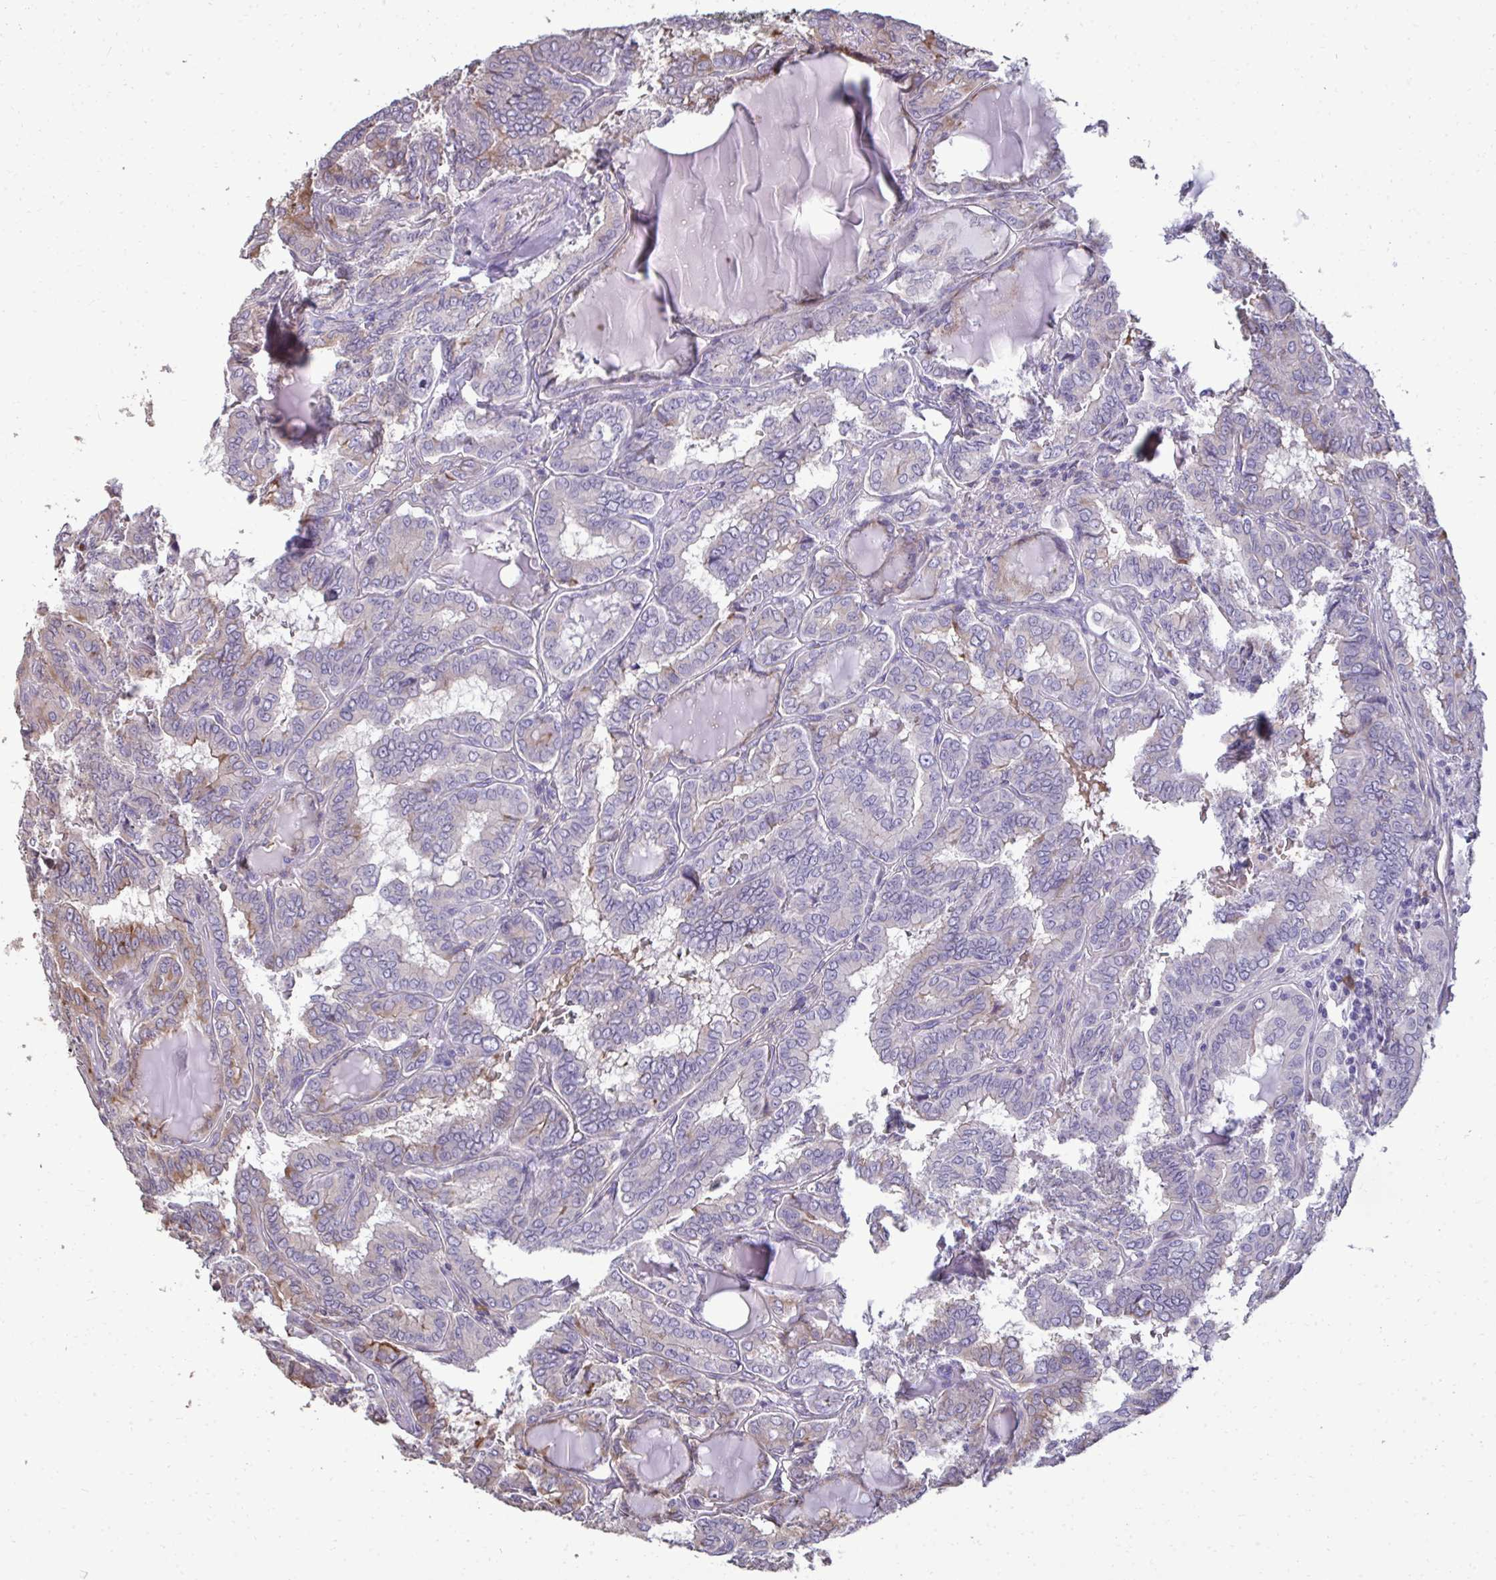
{"staining": {"intensity": "negative", "quantity": "none", "location": "none"}, "tissue": "thyroid cancer", "cell_type": "Tumor cells", "image_type": "cancer", "snomed": [{"axis": "morphology", "description": "Papillary adenocarcinoma, NOS"}, {"axis": "topography", "description": "Thyroid gland"}], "caption": "There is no significant staining in tumor cells of thyroid papillary adenocarcinoma.", "gene": "FIBCD1", "patient": {"sex": "female", "age": 46}}